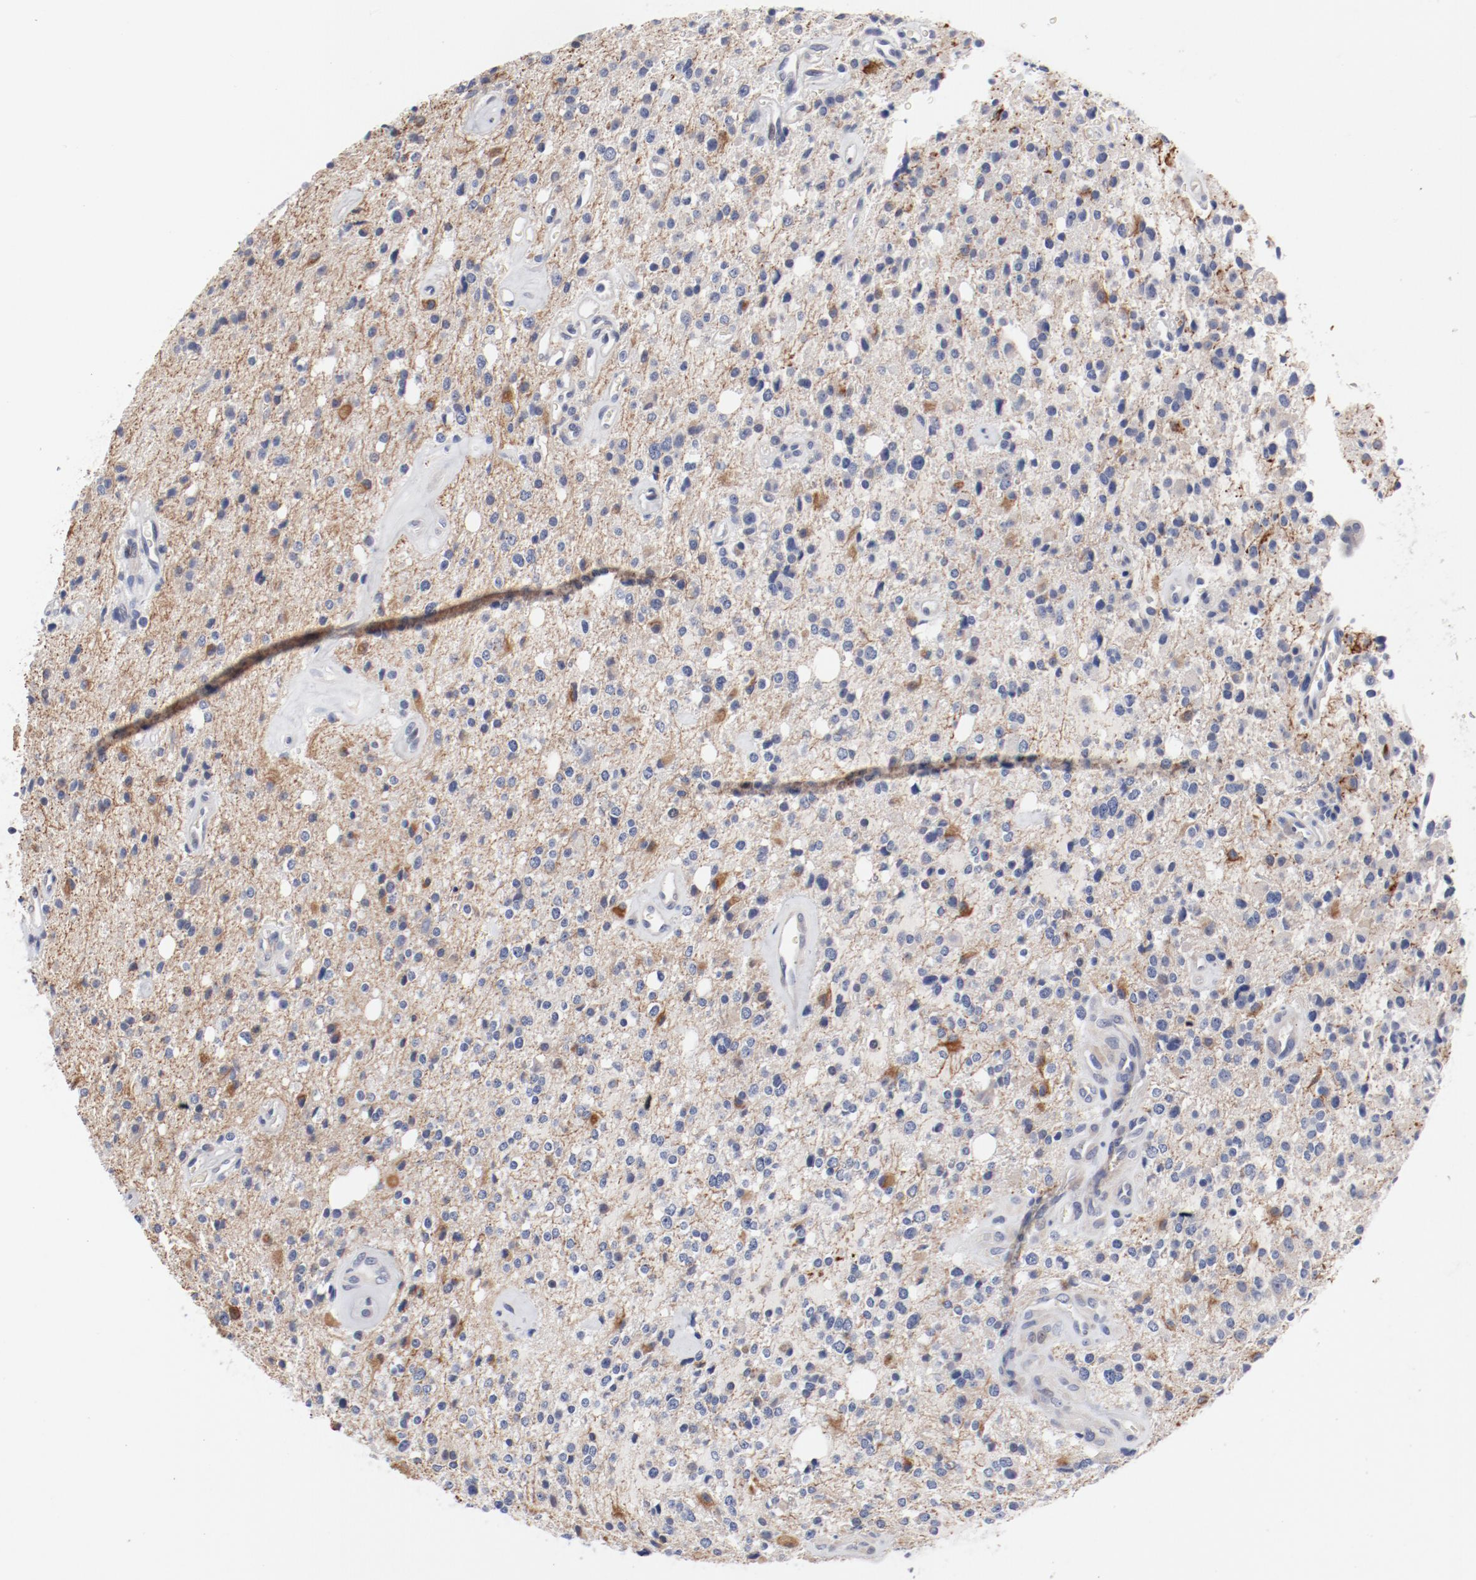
{"staining": {"intensity": "moderate", "quantity": "<25%", "location": "cytoplasmic/membranous"}, "tissue": "glioma", "cell_type": "Tumor cells", "image_type": "cancer", "snomed": [{"axis": "morphology", "description": "Glioma, malignant, High grade"}, {"axis": "topography", "description": "Brain"}], "caption": "An image showing moderate cytoplasmic/membranous positivity in approximately <25% of tumor cells in malignant high-grade glioma, as visualized by brown immunohistochemical staining.", "gene": "KCNK13", "patient": {"sex": "male", "age": 47}}